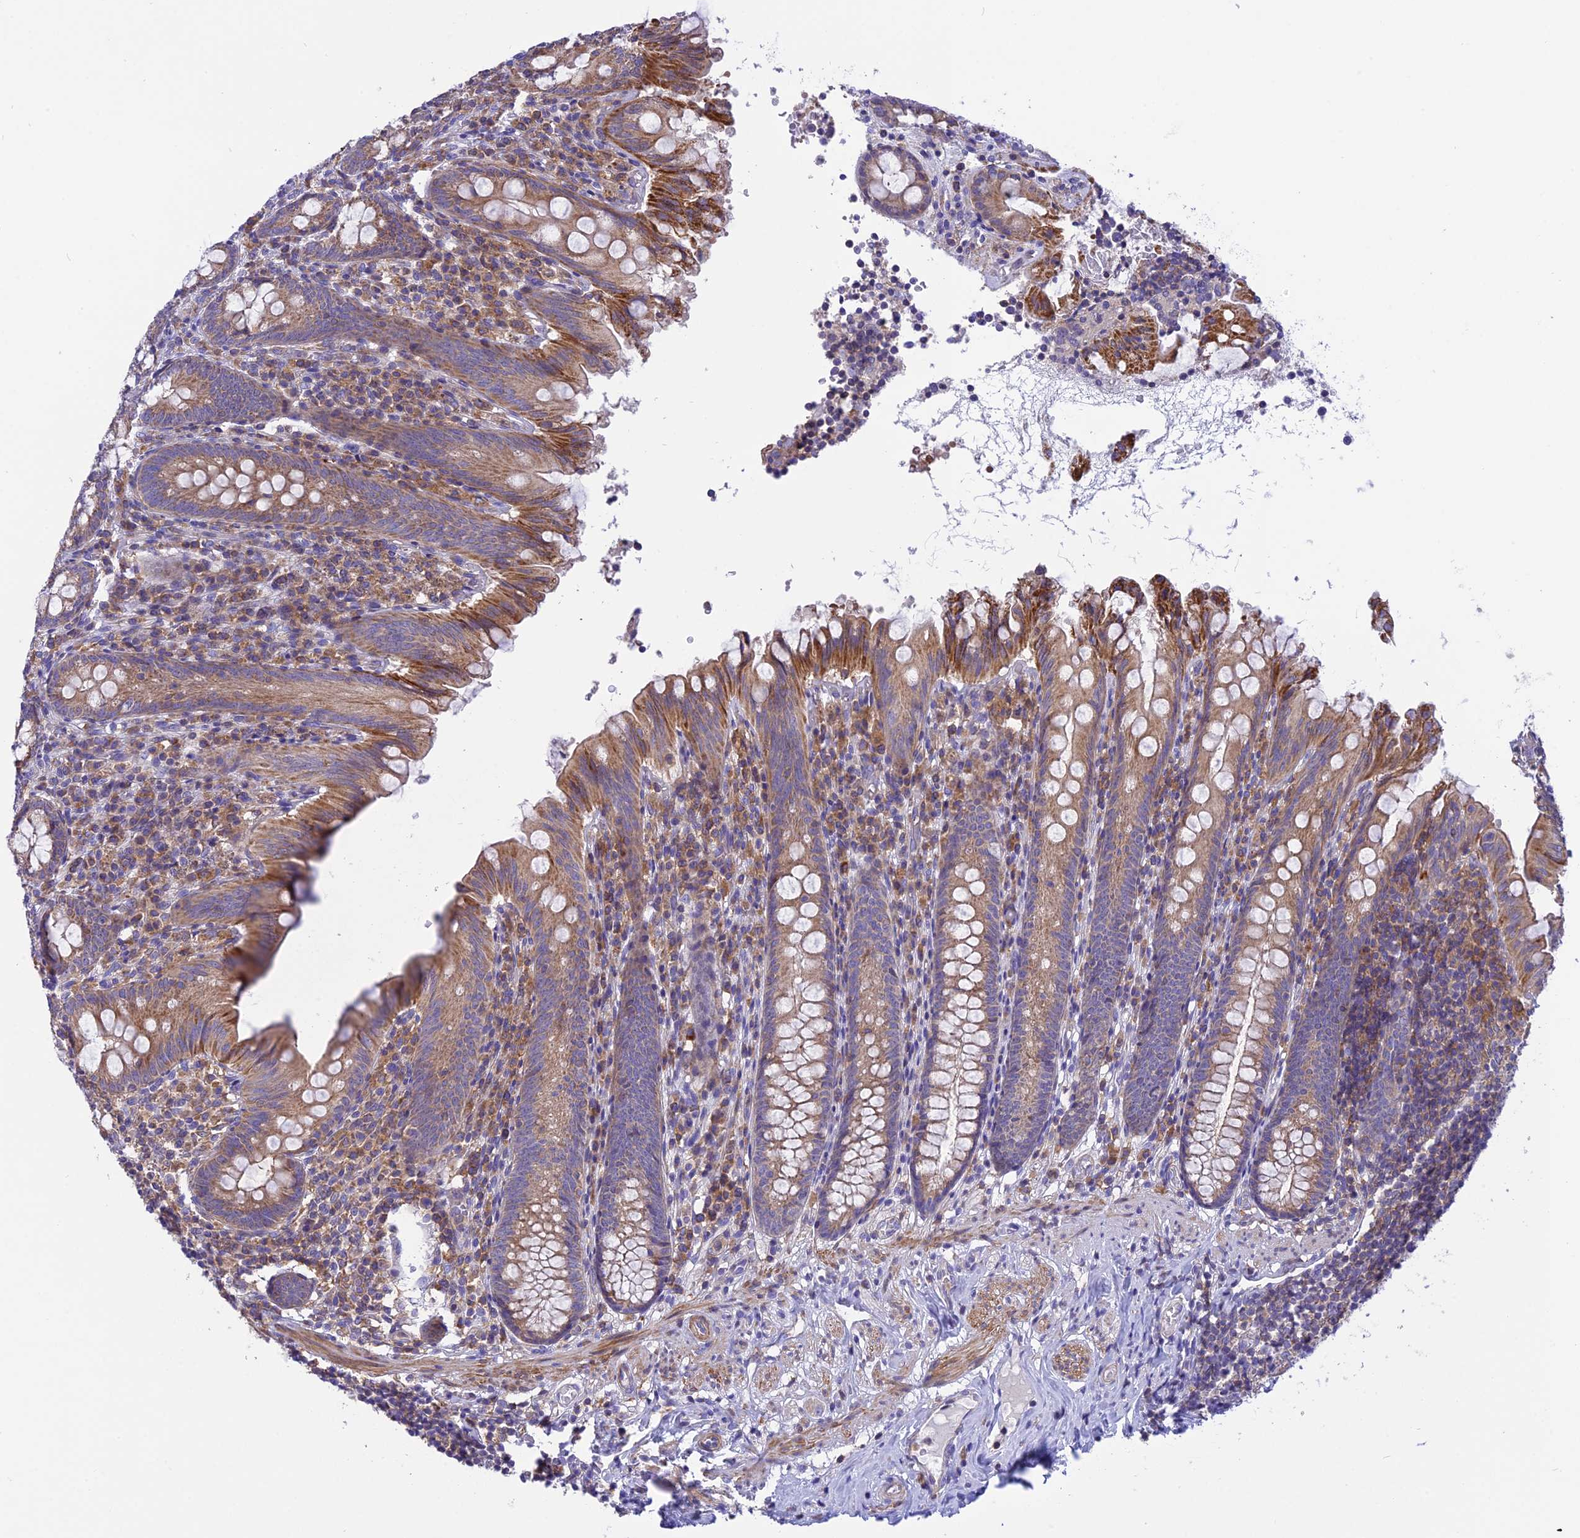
{"staining": {"intensity": "moderate", "quantity": ">75%", "location": "cytoplasmic/membranous"}, "tissue": "appendix", "cell_type": "Glandular cells", "image_type": "normal", "snomed": [{"axis": "morphology", "description": "Normal tissue, NOS"}, {"axis": "topography", "description": "Appendix"}], "caption": "Immunohistochemistry photomicrograph of unremarkable appendix stained for a protein (brown), which exhibits medium levels of moderate cytoplasmic/membranous staining in approximately >75% of glandular cells.", "gene": "CORO7", "patient": {"sex": "male", "age": 55}}